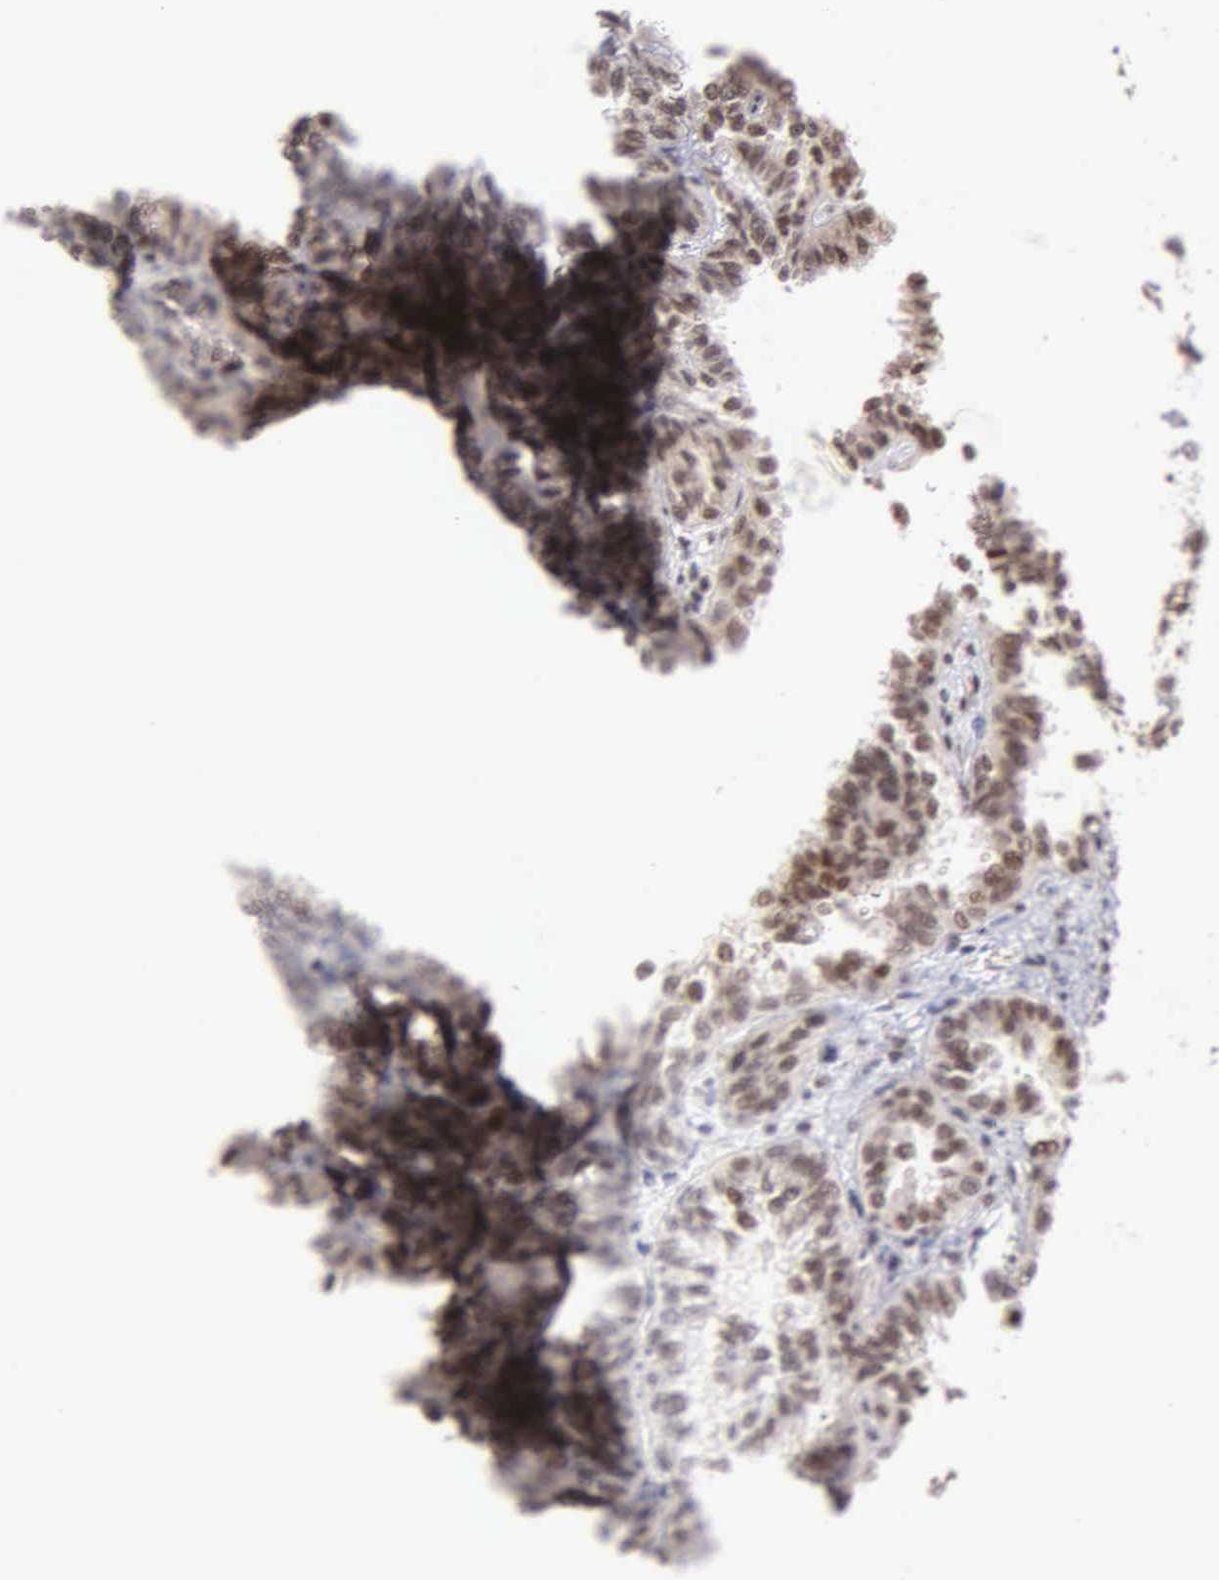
{"staining": {"intensity": "weak", "quantity": "25%-75%", "location": "cytoplasmic/membranous,nuclear"}, "tissue": "renal cancer", "cell_type": "Tumor cells", "image_type": "cancer", "snomed": [{"axis": "morphology", "description": "Inflammation, NOS"}, {"axis": "morphology", "description": "Adenocarcinoma, NOS"}, {"axis": "topography", "description": "Kidney"}], "caption": "Immunohistochemistry (IHC) image of human renal cancer (adenocarcinoma) stained for a protein (brown), which shows low levels of weak cytoplasmic/membranous and nuclear positivity in about 25%-75% of tumor cells.", "gene": "UBR7", "patient": {"sex": "male", "age": 68}}